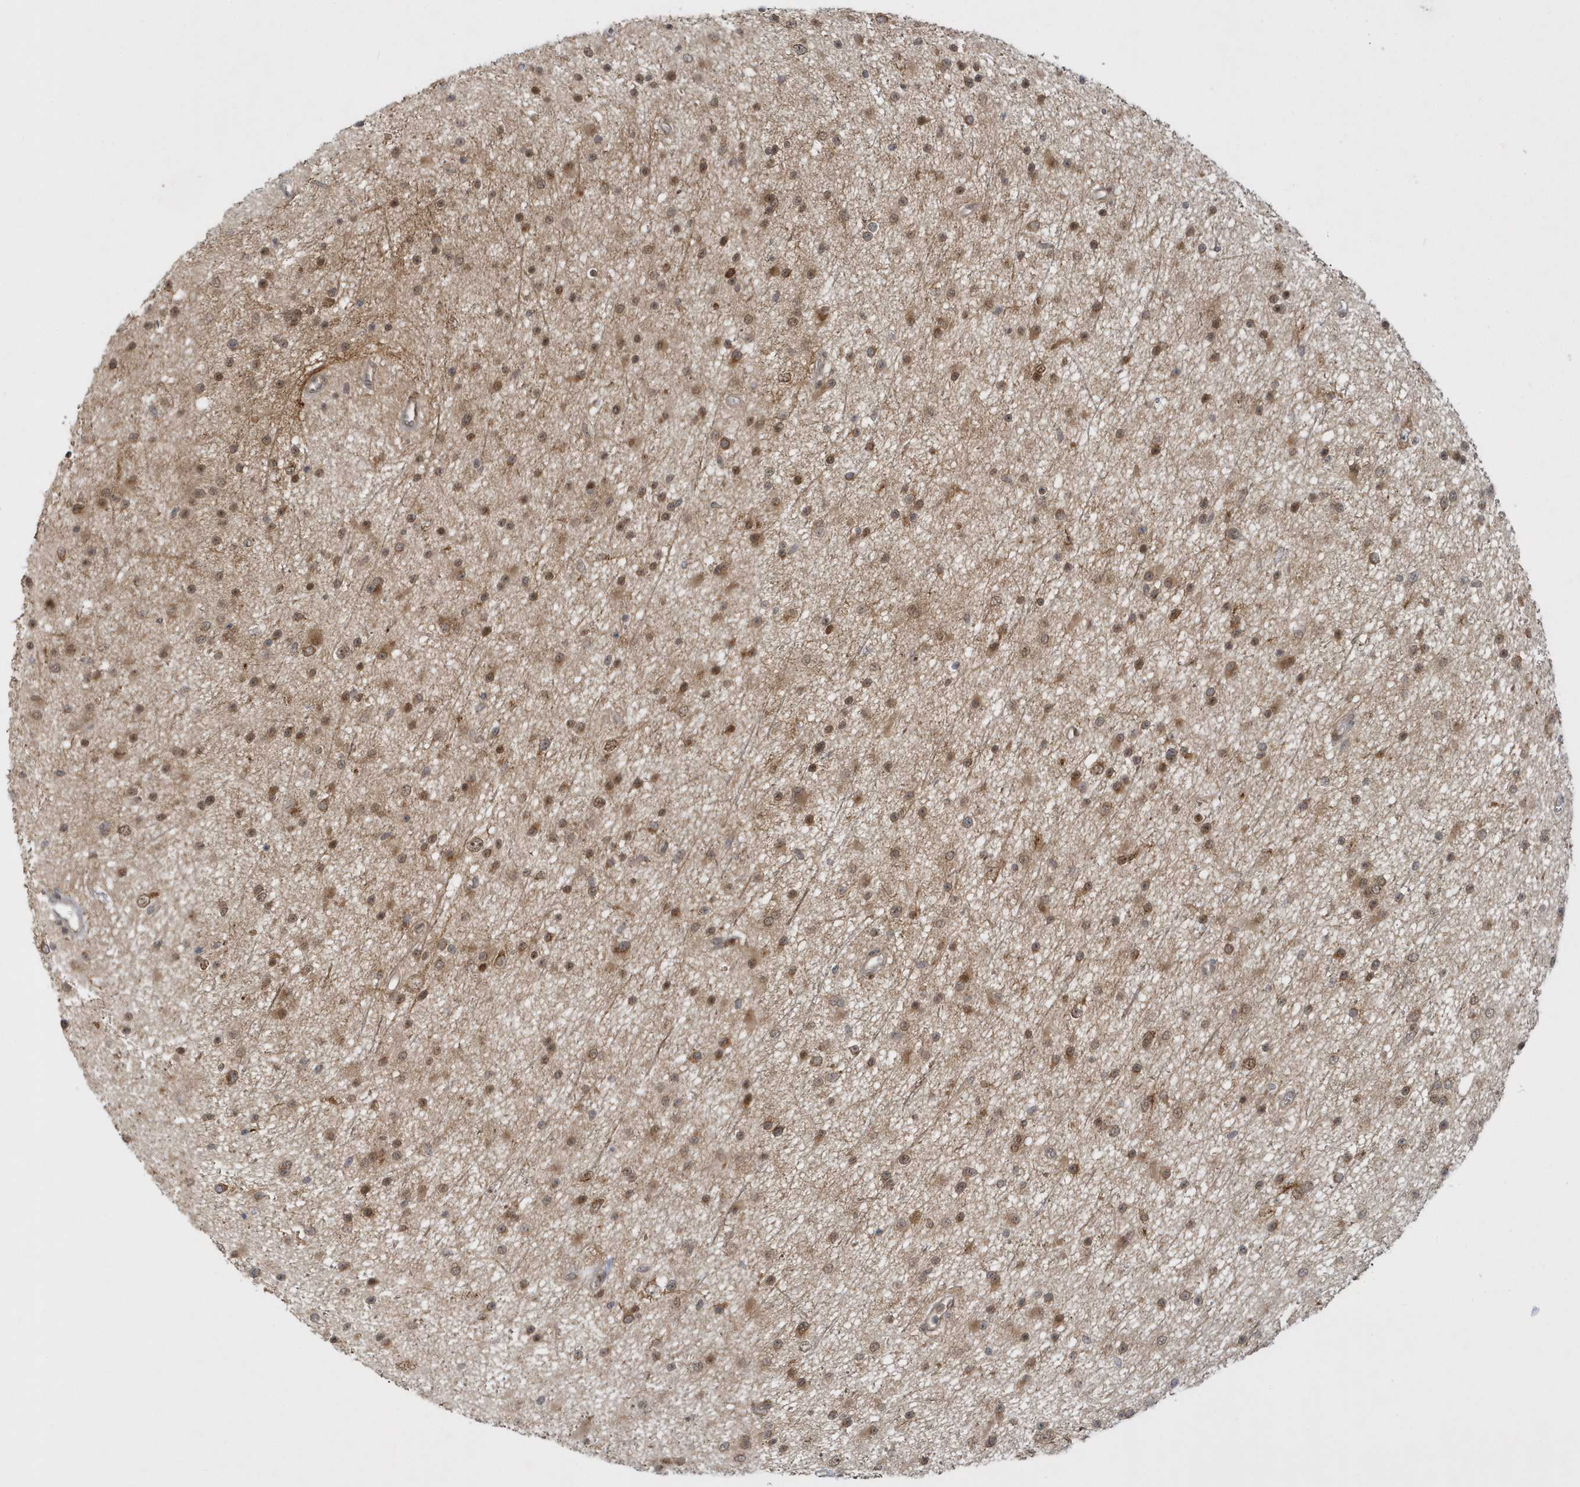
{"staining": {"intensity": "moderate", "quantity": ">75%", "location": "cytoplasmic/membranous,nuclear"}, "tissue": "glioma", "cell_type": "Tumor cells", "image_type": "cancer", "snomed": [{"axis": "morphology", "description": "Glioma, malignant, Low grade"}, {"axis": "topography", "description": "Cerebral cortex"}], "caption": "This micrograph exhibits immunohistochemistry (IHC) staining of human glioma, with medium moderate cytoplasmic/membranous and nuclear positivity in about >75% of tumor cells.", "gene": "ATG4A", "patient": {"sex": "female", "age": 39}}